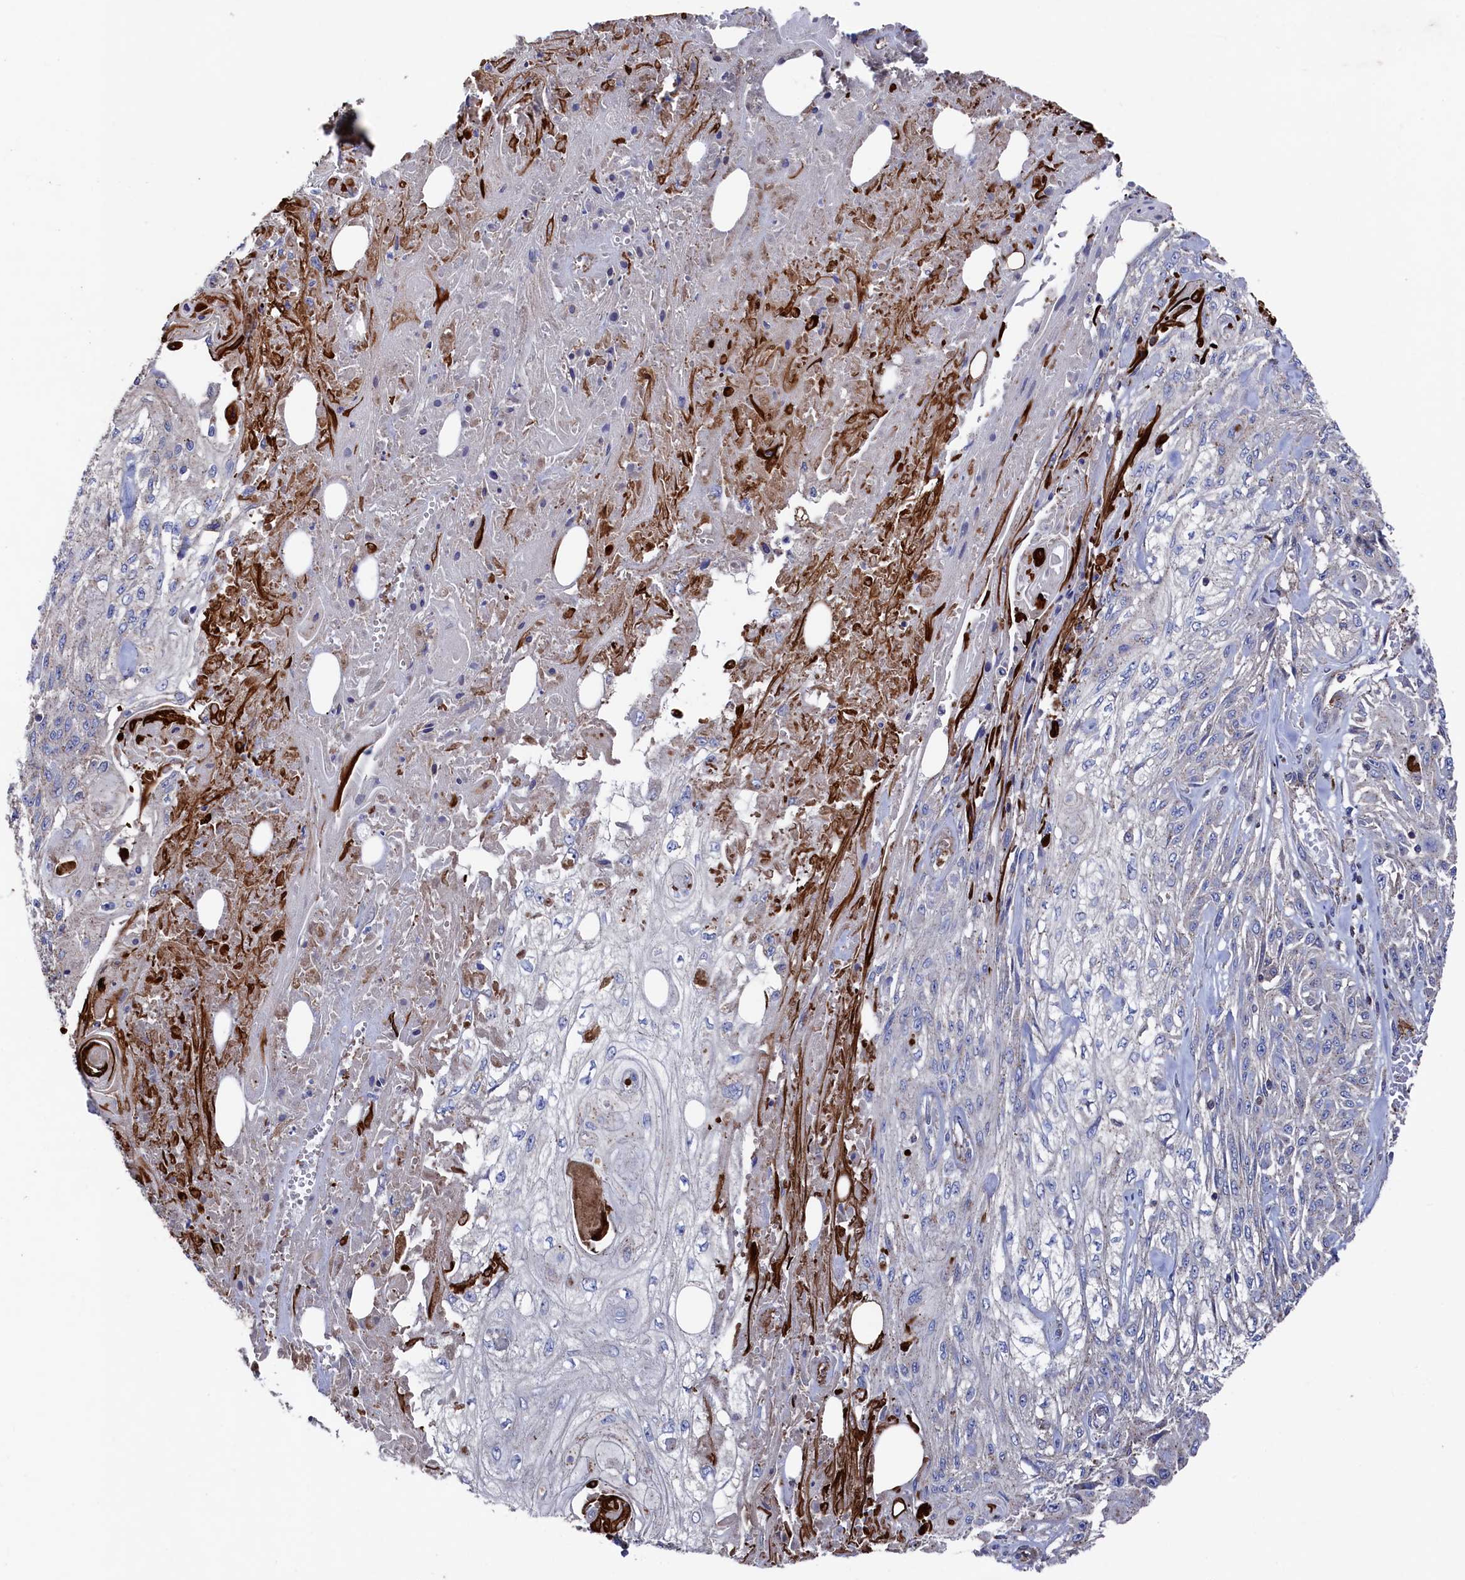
{"staining": {"intensity": "negative", "quantity": "none", "location": "none"}, "tissue": "skin cancer", "cell_type": "Tumor cells", "image_type": "cancer", "snomed": [{"axis": "morphology", "description": "Squamous cell carcinoma, NOS"}, {"axis": "morphology", "description": "Squamous cell carcinoma, metastatic, NOS"}, {"axis": "topography", "description": "Skin"}, {"axis": "topography", "description": "Lymph node"}], "caption": "An IHC histopathology image of skin squamous cell carcinoma is shown. There is no staining in tumor cells of skin squamous cell carcinoma. (Immunohistochemistry (ihc), brightfield microscopy, high magnification).", "gene": "TK2", "patient": {"sex": "male", "age": 75}}